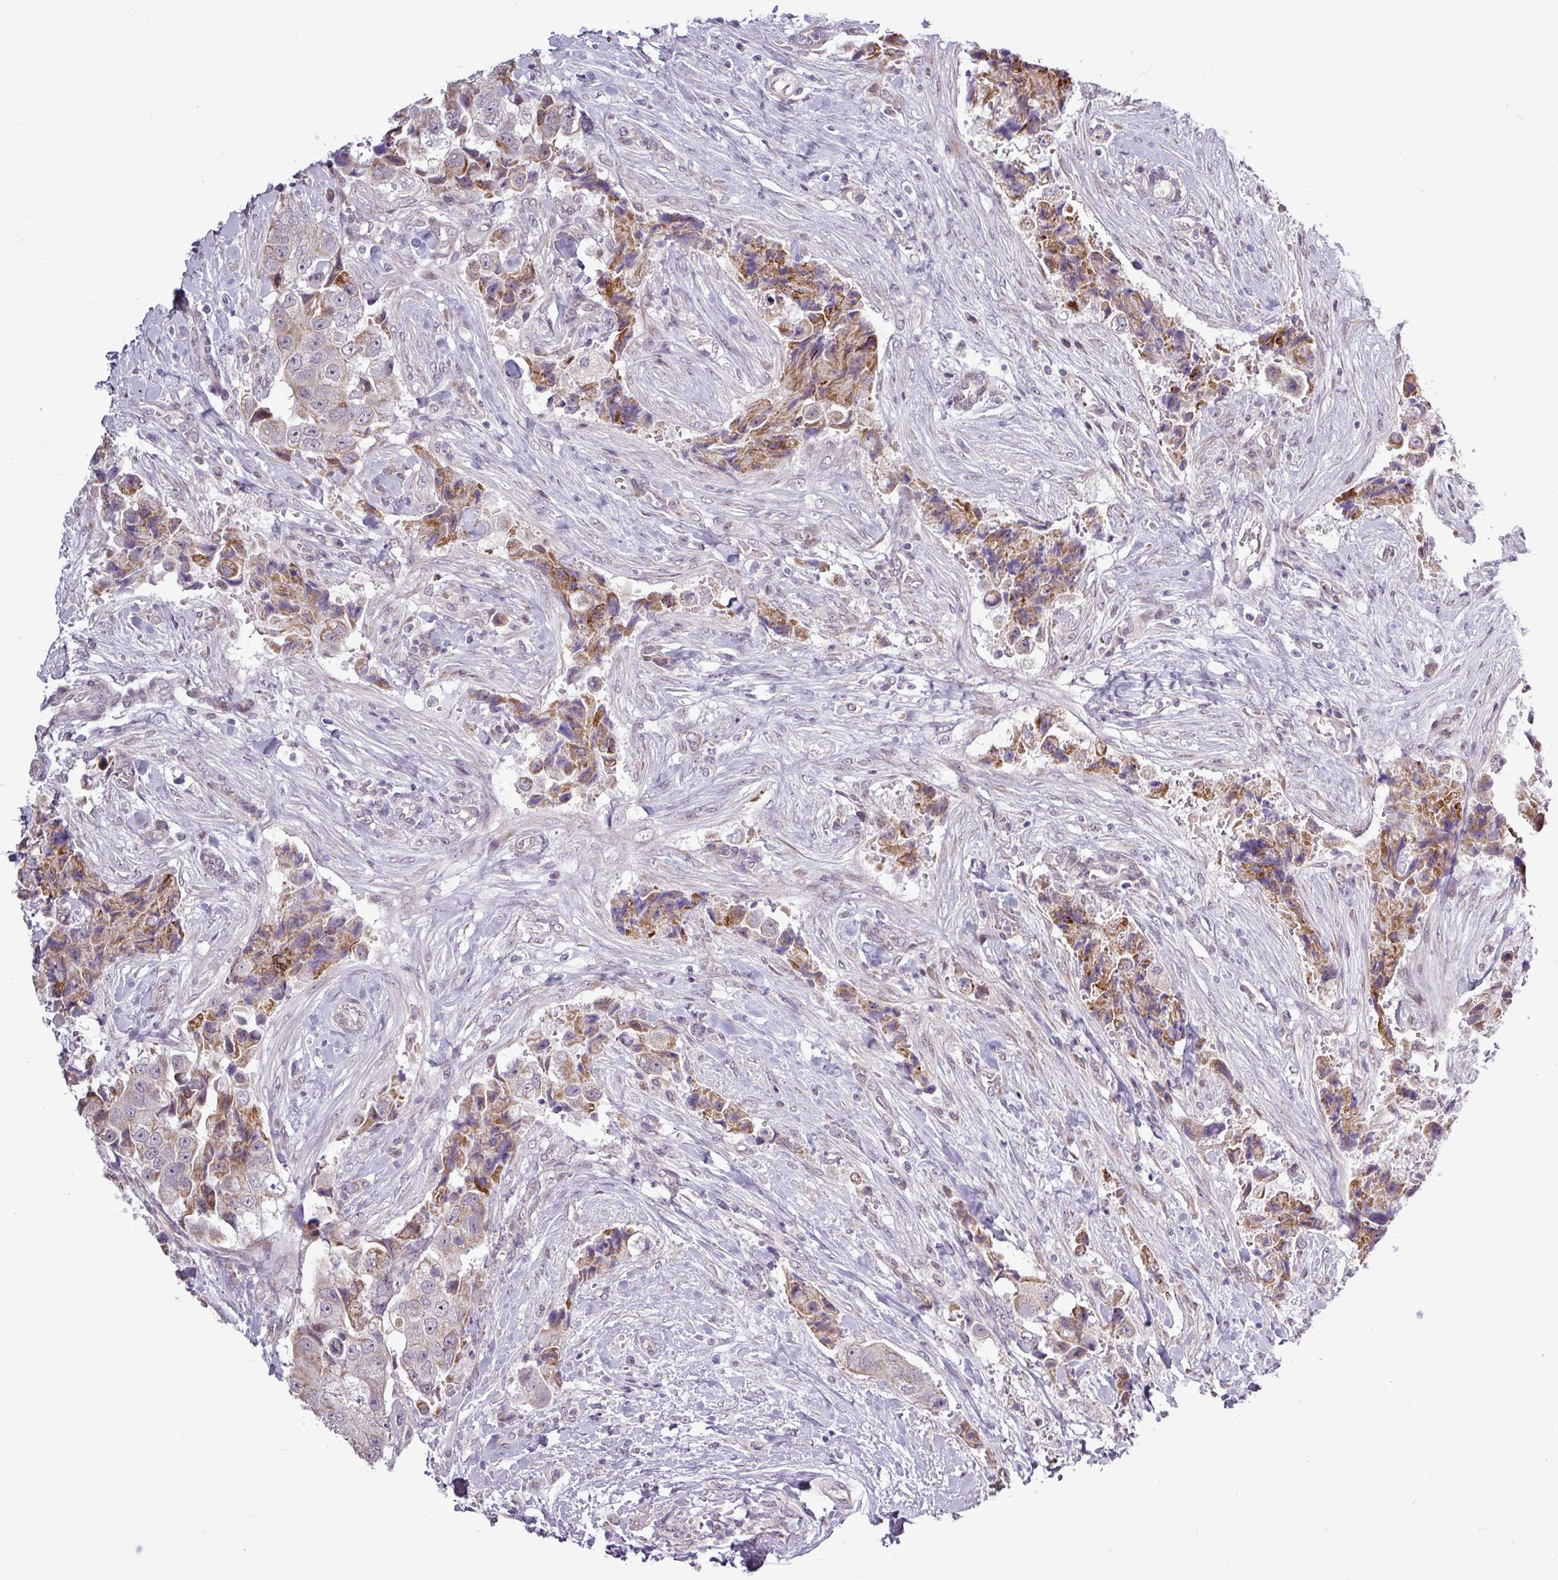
{"staining": {"intensity": "strong", "quantity": ">75%", "location": "cytoplasmic/membranous"}, "tissue": "breast cancer", "cell_type": "Tumor cells", "image_type": "cancer", "snomed": [{"axis": "morphology", "description": "Normal tissue, NOS"}, {"axis": "morphology", "description": "Duct carcinoma"}, {"axis": "topography", "description": "Breast"}], "caption": "Breast cancer (intraductal carcinoma) stained for a protein exhibits strong cytoplasmic/membranous positivity in tumor cells.", "gene": "GPT2", "patient": {"sex": "female", "age": 62}}